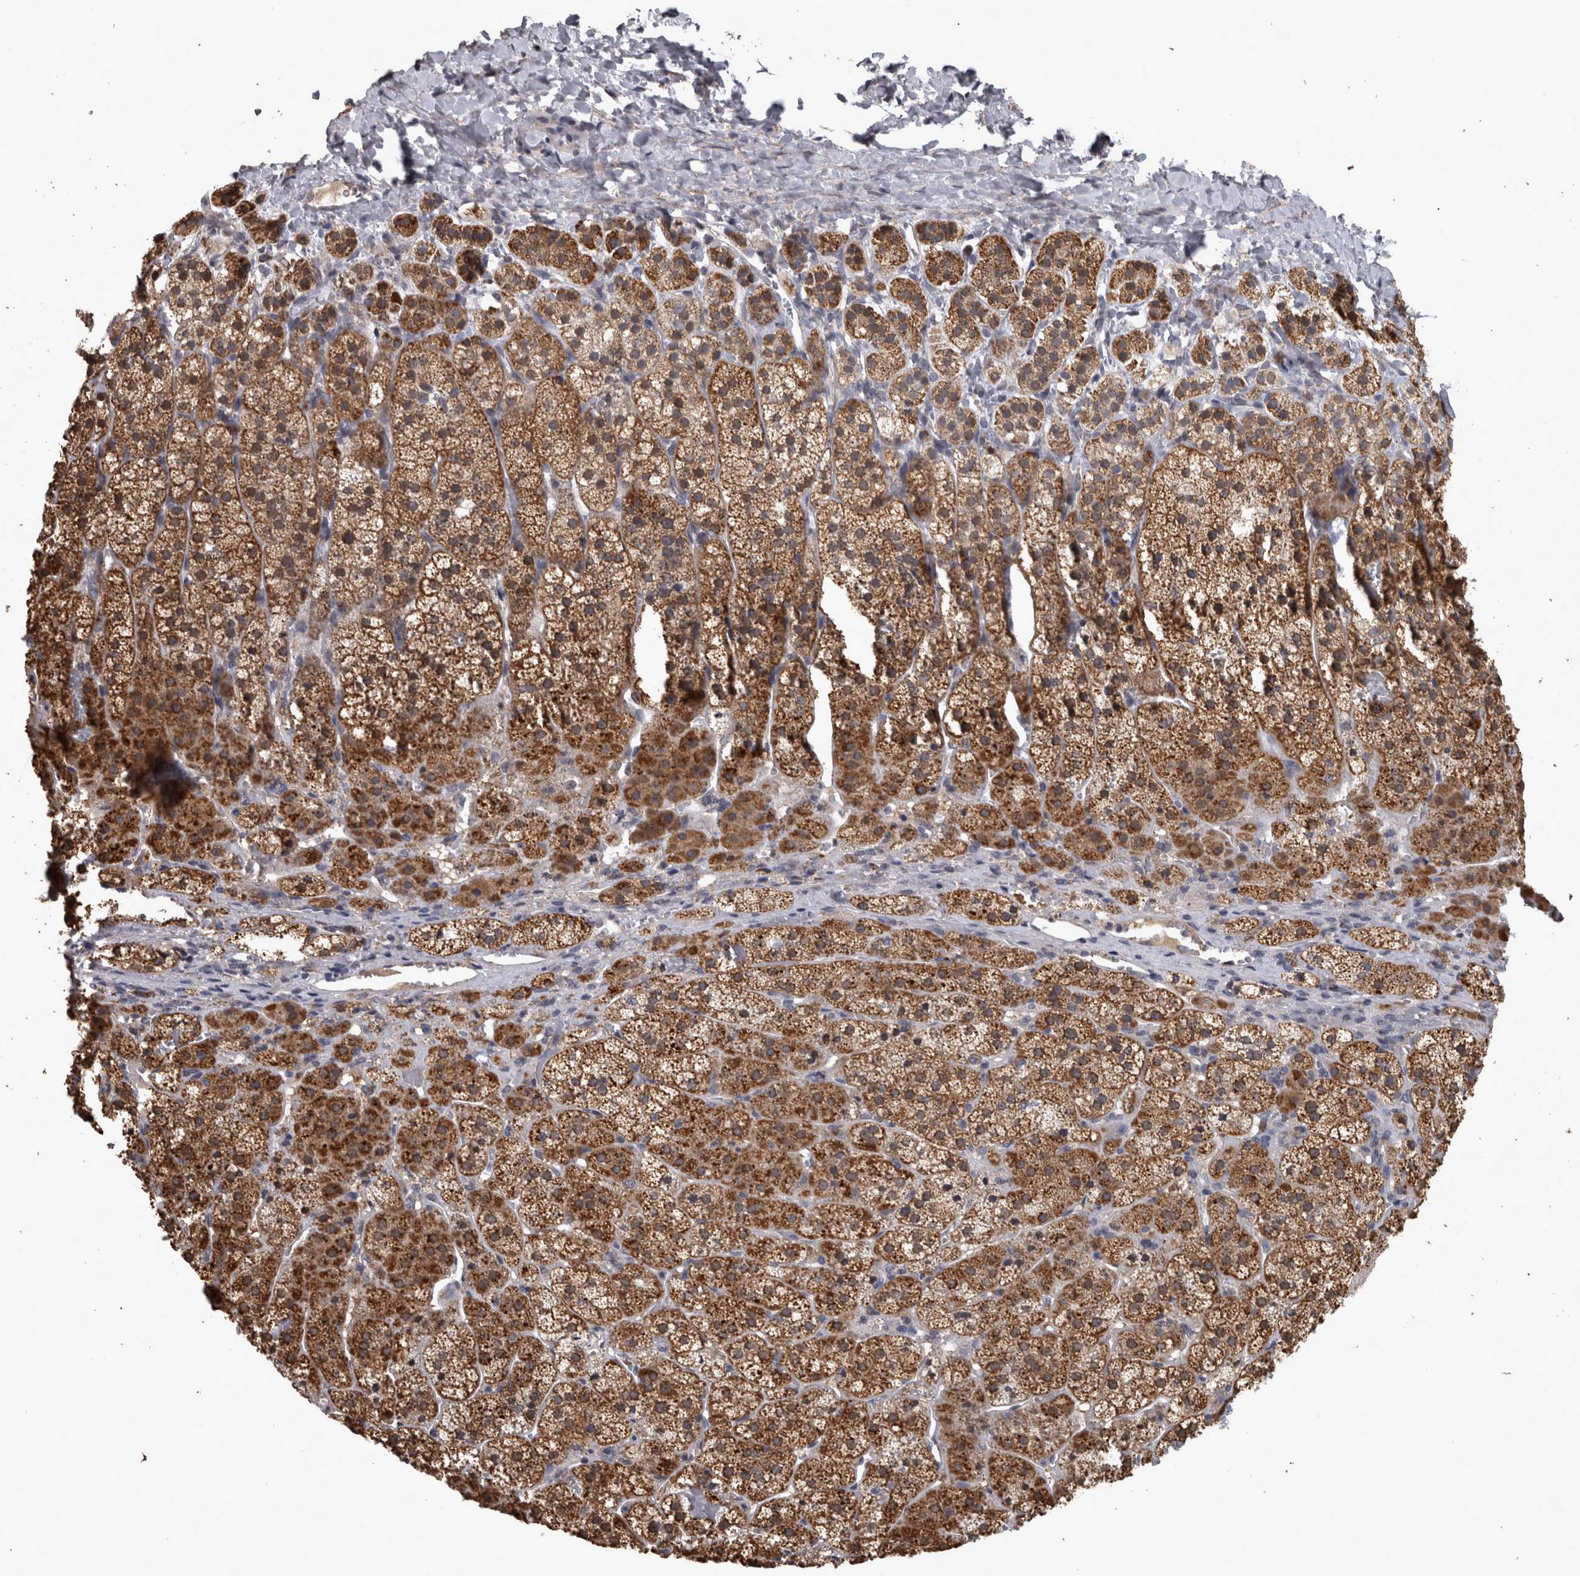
{"staining": {"intensity": "strong", "quantity": ">75%", "location": "cytoplasmic/membranous"}, "tissue": "adrenal gland", "cell_type": "Glandular cells", "image_type": "normal", "snomed": [{"axis": "morphology", "description": "Normal tissue, NOS"}, {"axis": "topography", "description": "Adrenal gland"}], "caption": "Adrenal gland stained for a protein (brown) demonstrates strong cytoplasmic/membranous positive staining in about >75% of glandular cells.", "gene": "DBT", "patient": {"sex": "female", "age": 44}}